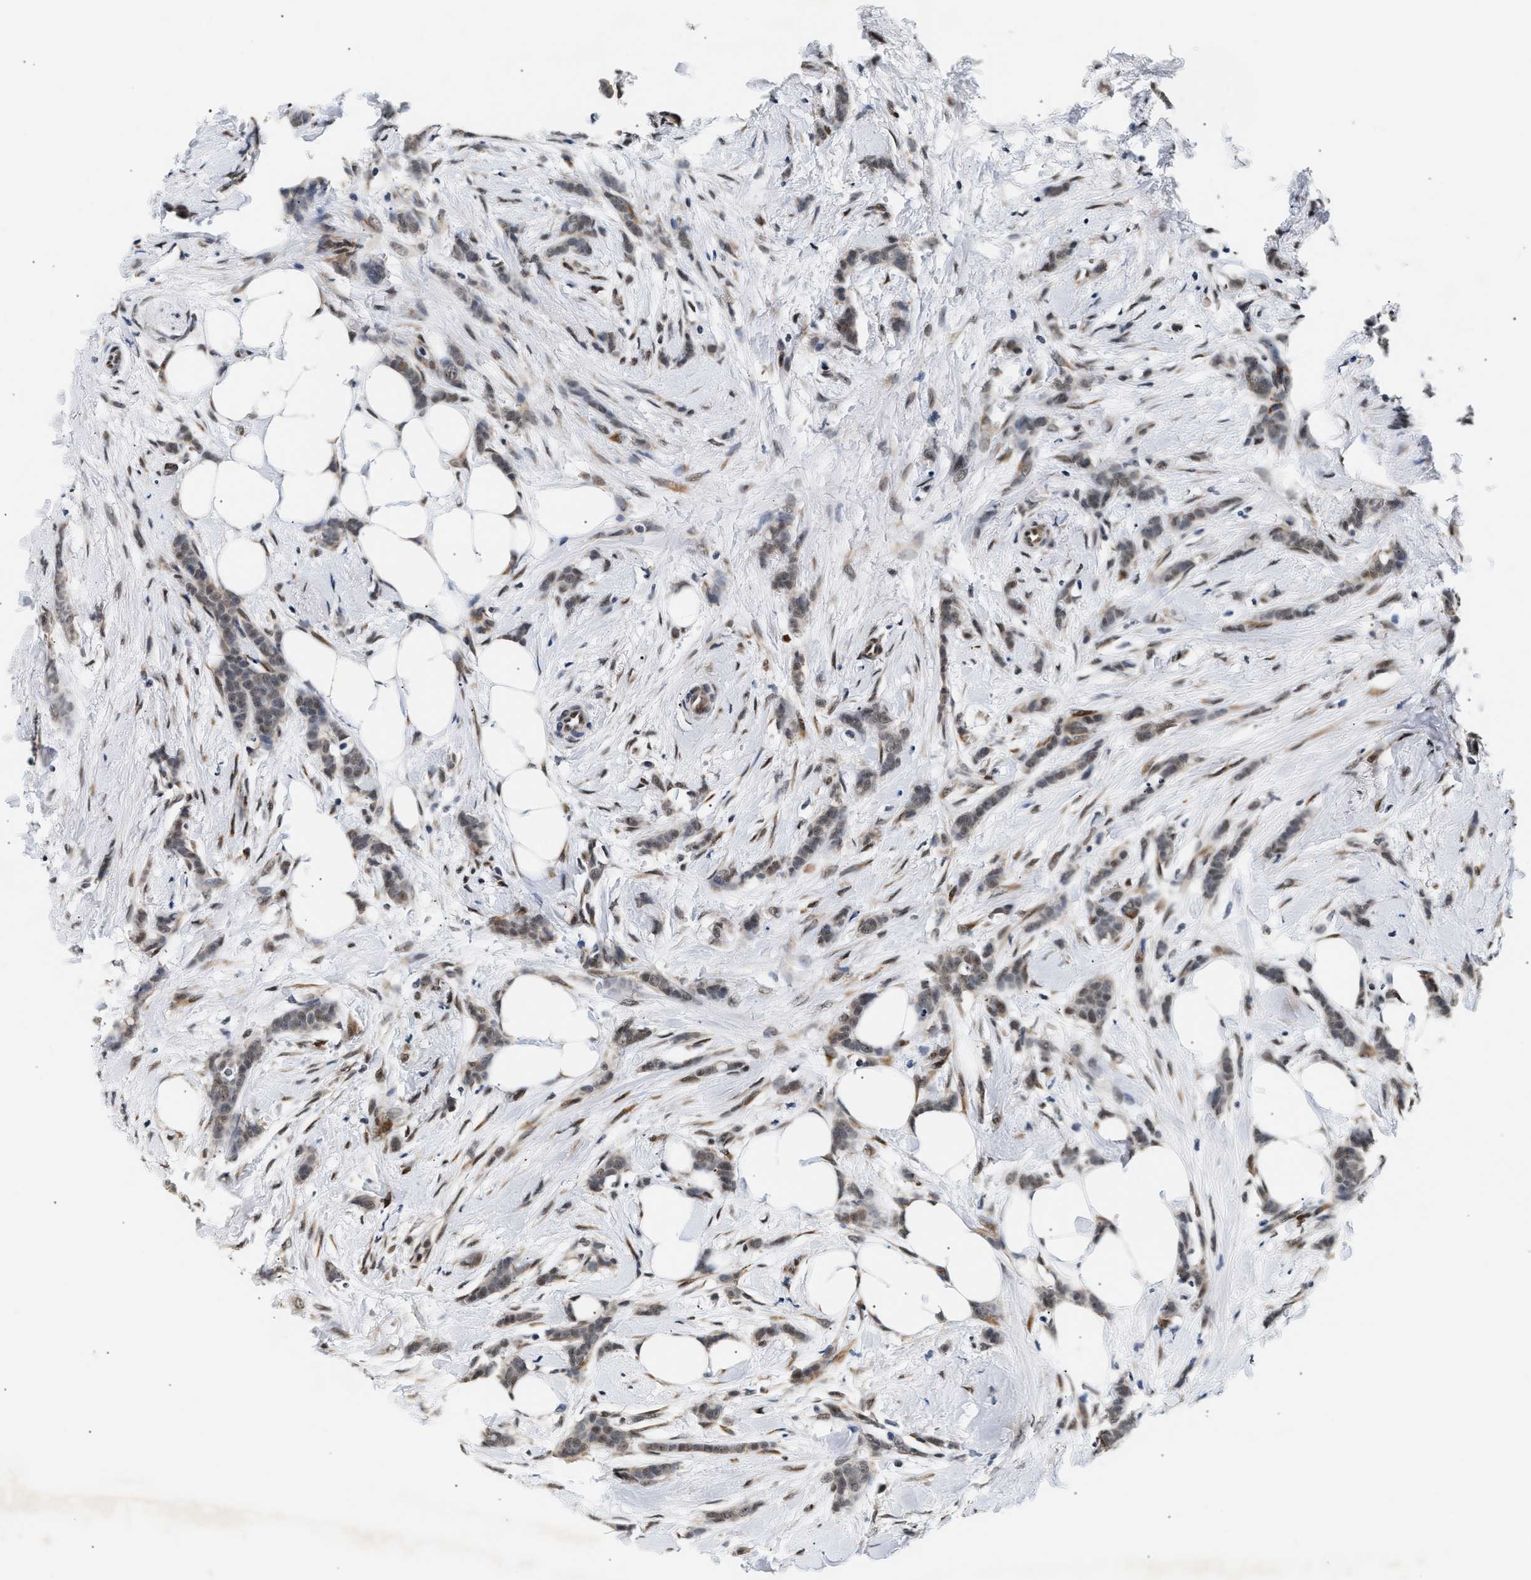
{"staining": {"intensity": "weak", "quantity": "25%-75%", "location": "nuclear"}, "tissue": "breast cancer", "cell_type": "Tumor cells", "image_type": "cancer", "snomed": [{"axis": "morphology", "description": "Lobular carcinoma, in situ"}, {"axis": "morphology", "description": "Lobular carcinoma"}, {"axis": "topography", "description": "Breast"}], "caption": "Protein staining shows weak nuclear expression in about 25%-75% of tumor cells in breast lobular carcinoma in situ.", "gene": "THOC1", "patient": {"sex": "female", "age": 41}}